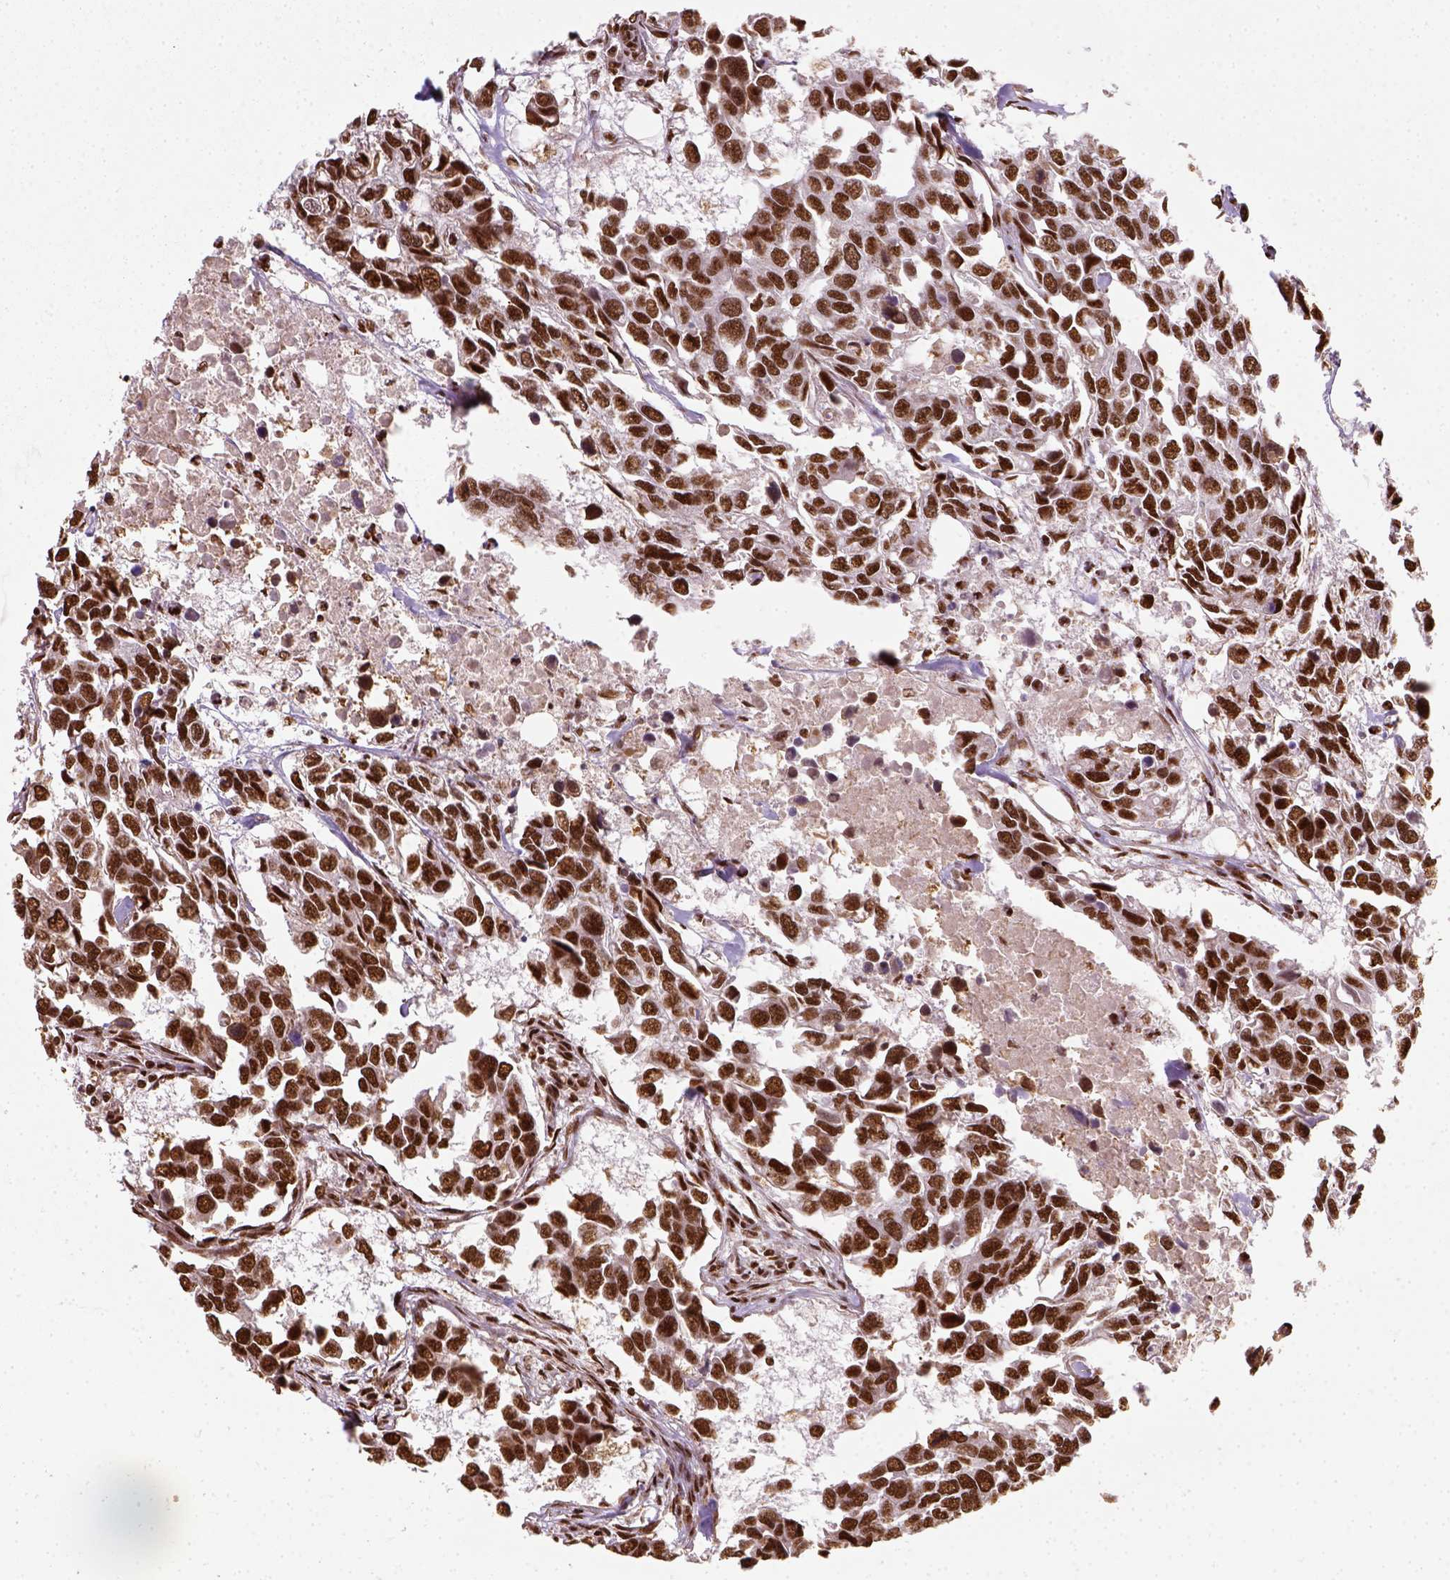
{"staining": {"intensity": "strong", "quantity": ">75%", "location": "nuclear"}, "tissue": "breast cancer", "cell_type": "Tumor cells", "image_type": "cancer", "snomed": [{"axis": "morphology", "description": "Duct carcinoma"}, {"axis": "topography", "description": "Breast"}], "caption": "Protein expression analysis of human infiltrating ductal carcinoma (breast) reveals strong nuclear expression in about >75% of tumor cells.", "gene": "CCAR1", "patient": {"sex": "female", "age": 83}}